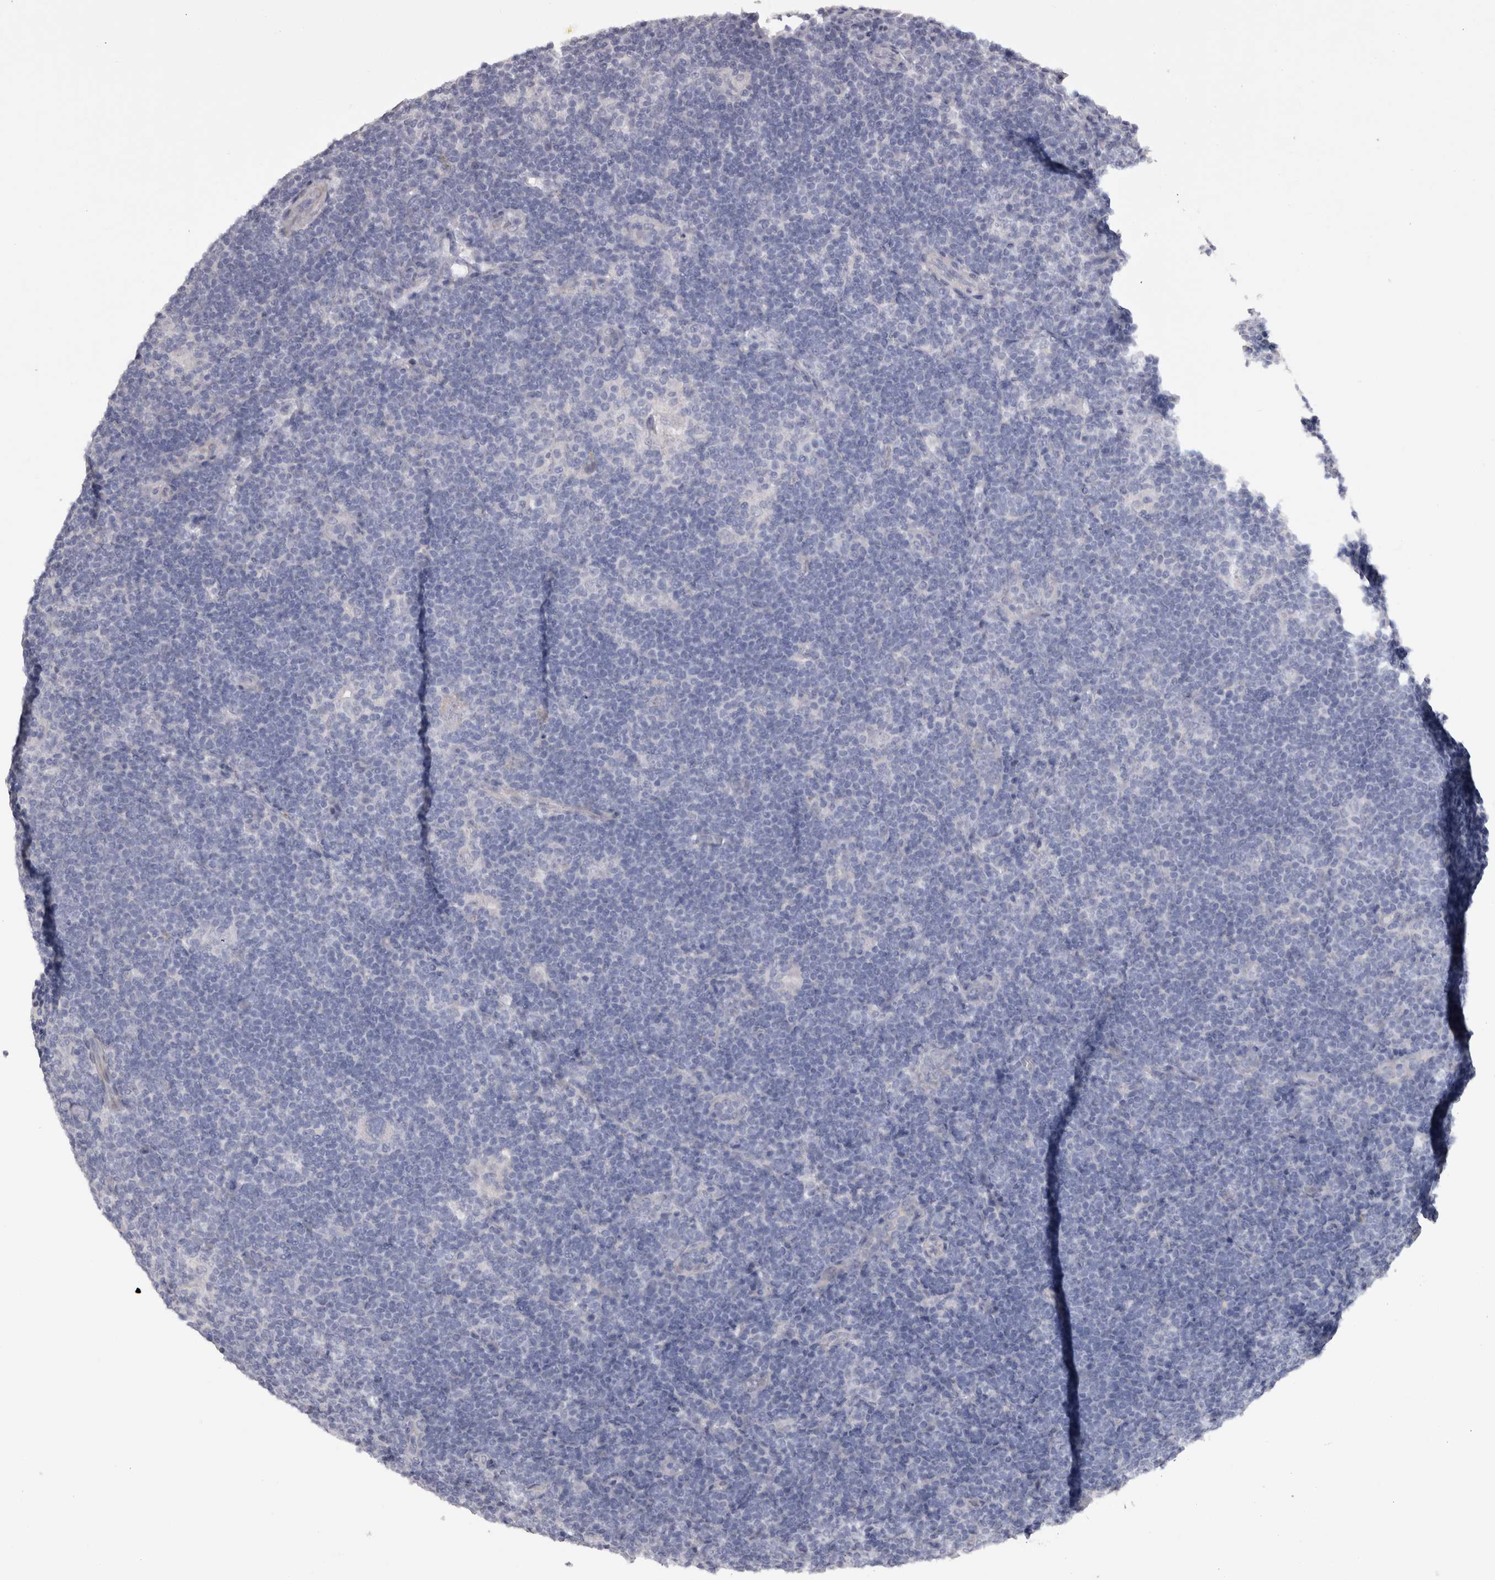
{"staining": {"intensity": "negative", "quantity": "none", "location": "none"}, "tissue": "lymphoma", "cell_type": "Tumor cells", "image_type": "cancer", "snomed": [{"axis": "morphology", "description": "Hodgkin's disease, NOS"}, {"axis": "topography", "description": "Lymph node"}], "caption": "DAB (3,3'-diaminobenzidine) immunohistochemical staining of lymphoma shows no significant expression in tumor cells.", "gene": "ADAM2", "patient": {"sex": "female", "age": 57}}